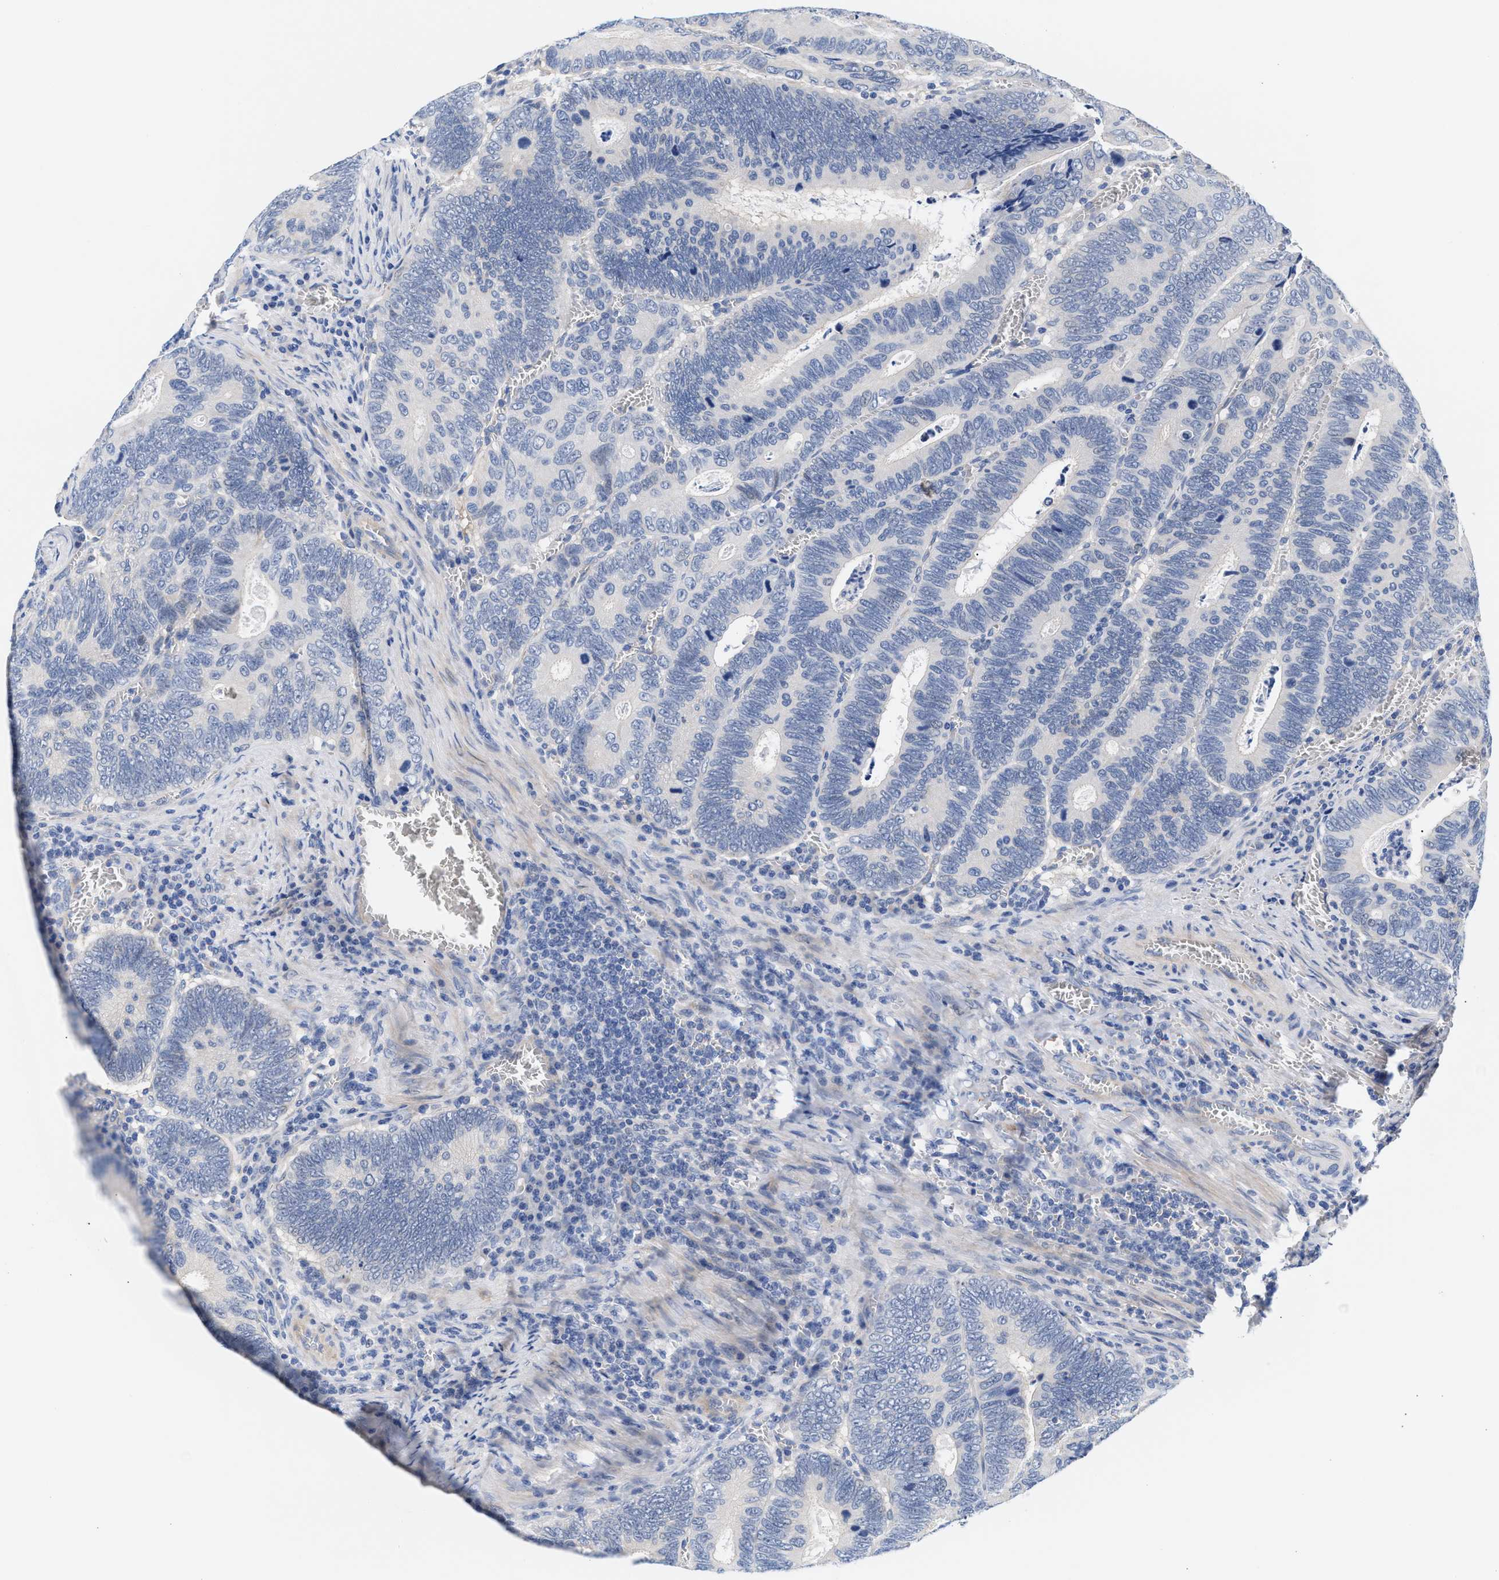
{"staining": {"intensity": "negative", "quantity": "none", "location": "none"}, "tissue": "colorectal cancer", "cell_type": "Tumor cells", "image_type": "cancer", "snomed": [{"axis": "morphology", "description": "Inflammation, NOS"}, {"axis": "morphology", "description": "Adenocarcinoma, NOS"}, {"axis": "topography", "description": "Colon"}], "caption": "The immunohistochemistry image has no significant staining in tumor cells of adenocarcinoma (colorectal) tissue.", "gene": "ACTL7B", "patient": {"sex": "male", "age": 72}}